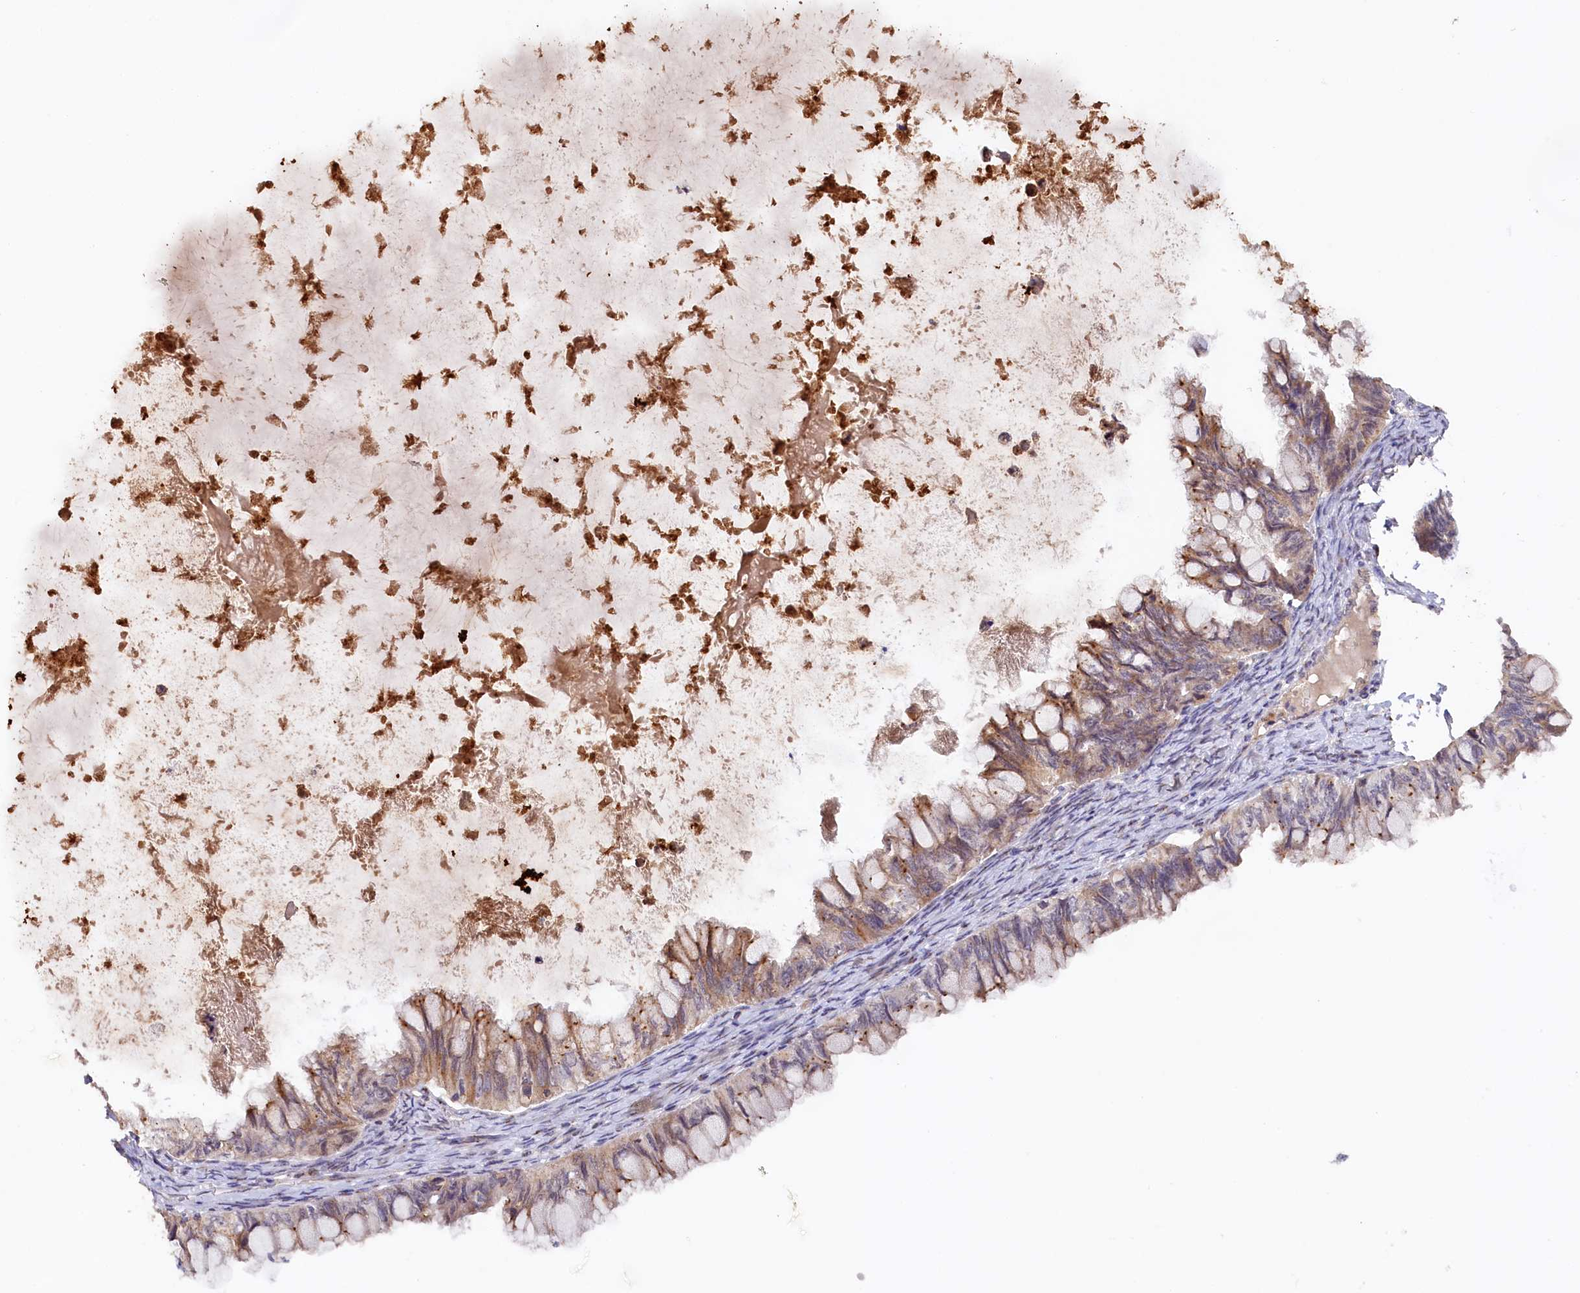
{"staining": {"intensity": "moderate", "quantity": ">75%", "location": "cytoplasmic/membranous"}, "tissue": "ovarian cancer", "cell_type": "Tumor cells", "image_type": "cancer", "snomed": [{"axis": "morphology", "description": "Cystadenocarcinoma, mucinous, NOS"}, {"axis": "topography", "description": "Ovary"}], "caption": "Immunohistochemistry (IHC) micrograph of ovarian cancer stained for a protein (brown), which exhibits medium levels of moderate cytoplasmic/membranous expression in about >75% of tumor cells.", "gene": "TANGO6", "patient": {"sex": "female", "age": 80}}